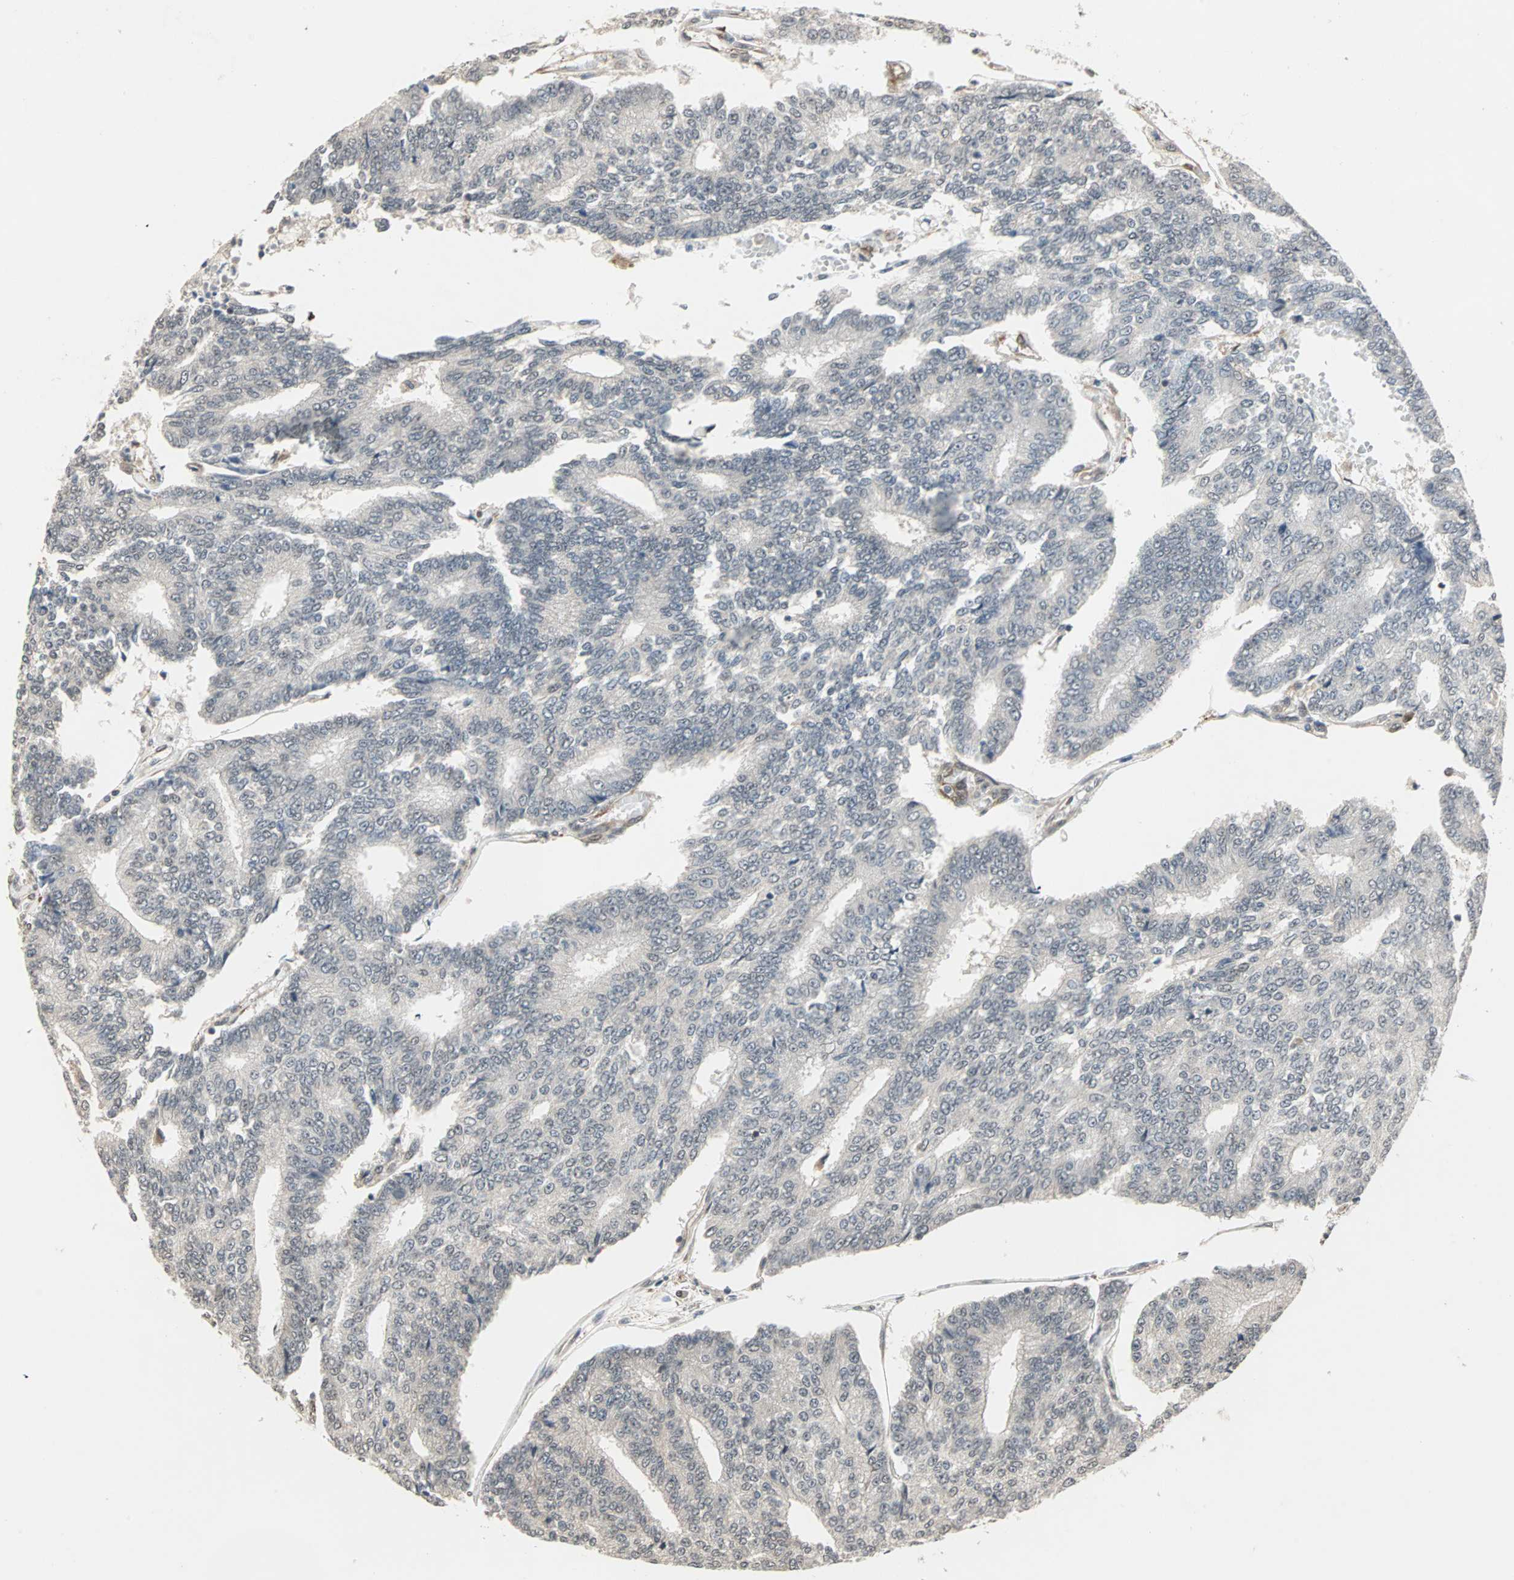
{"staining": {"intensity": "negative", "quantity": "none", "location": "none"}, "tissue": "prostate cancer", "cell_type": "Tumor cells", "image_type": "cancer", "snomed": [{"axis": "morphology", "description": "Adenocarcinoma, High grade"}, {"axis": "topography", "description": "Prostate"}], "caption": "An image of prostate cancer (adenocarcinoma (high-grade)) stained for a protein shows no brown staining in tumor cells.", "gene": "TRPV4", "patient": {"sex": "male", "age": 55}}